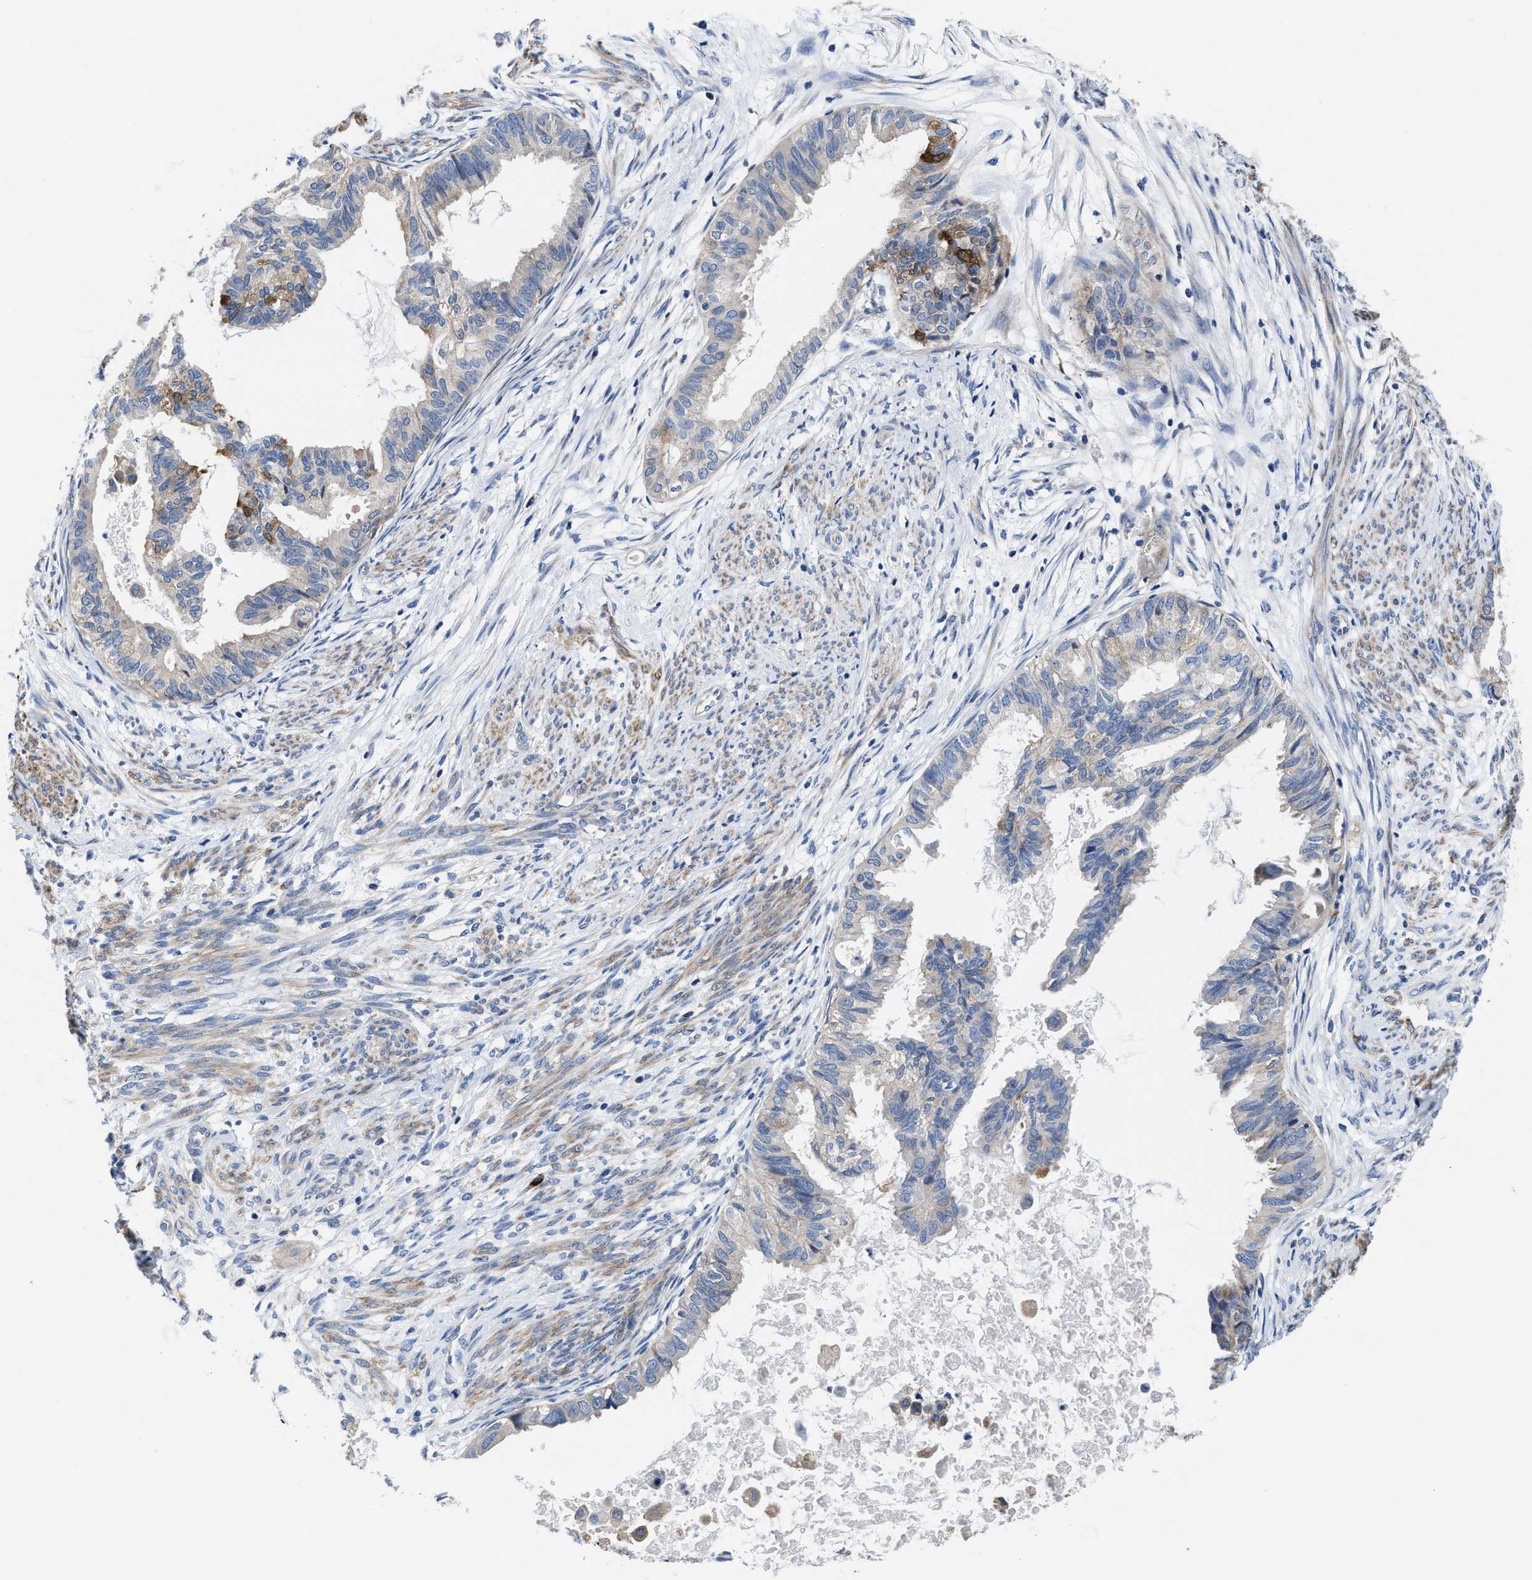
{"staining": {"intensity": "moderate", "quantity": "<25%", "location": "cytoplasmic/membranous"}, "tissue": "cervical cancer", "cell_type": "Tumor cells", "image_type": "cancer", "snomed": [{"axis": "morphology", "description": "Normal tissue, NOS"}, {"axis": "morphology", "description": "Adenocarcinoma, NOS"}, {"axis": "topography", "description": "Cervix"}, {"axis": "topography", "description": "Endometrium"}], "caption": "Protein expression analysis of human adenocarcinoma (cervical) reveals moderate cytoplasmic/membranous positivity in about <25% of tumor cells. The protein of interest is stained brown, and the nuclei are stained in blue (DAB (3,3'-diaminobenzidine) IHC with brightfield microscopy, high magnification).", "gene": "TMEM30A", "patient": {"sex": "female", "age": 86}}